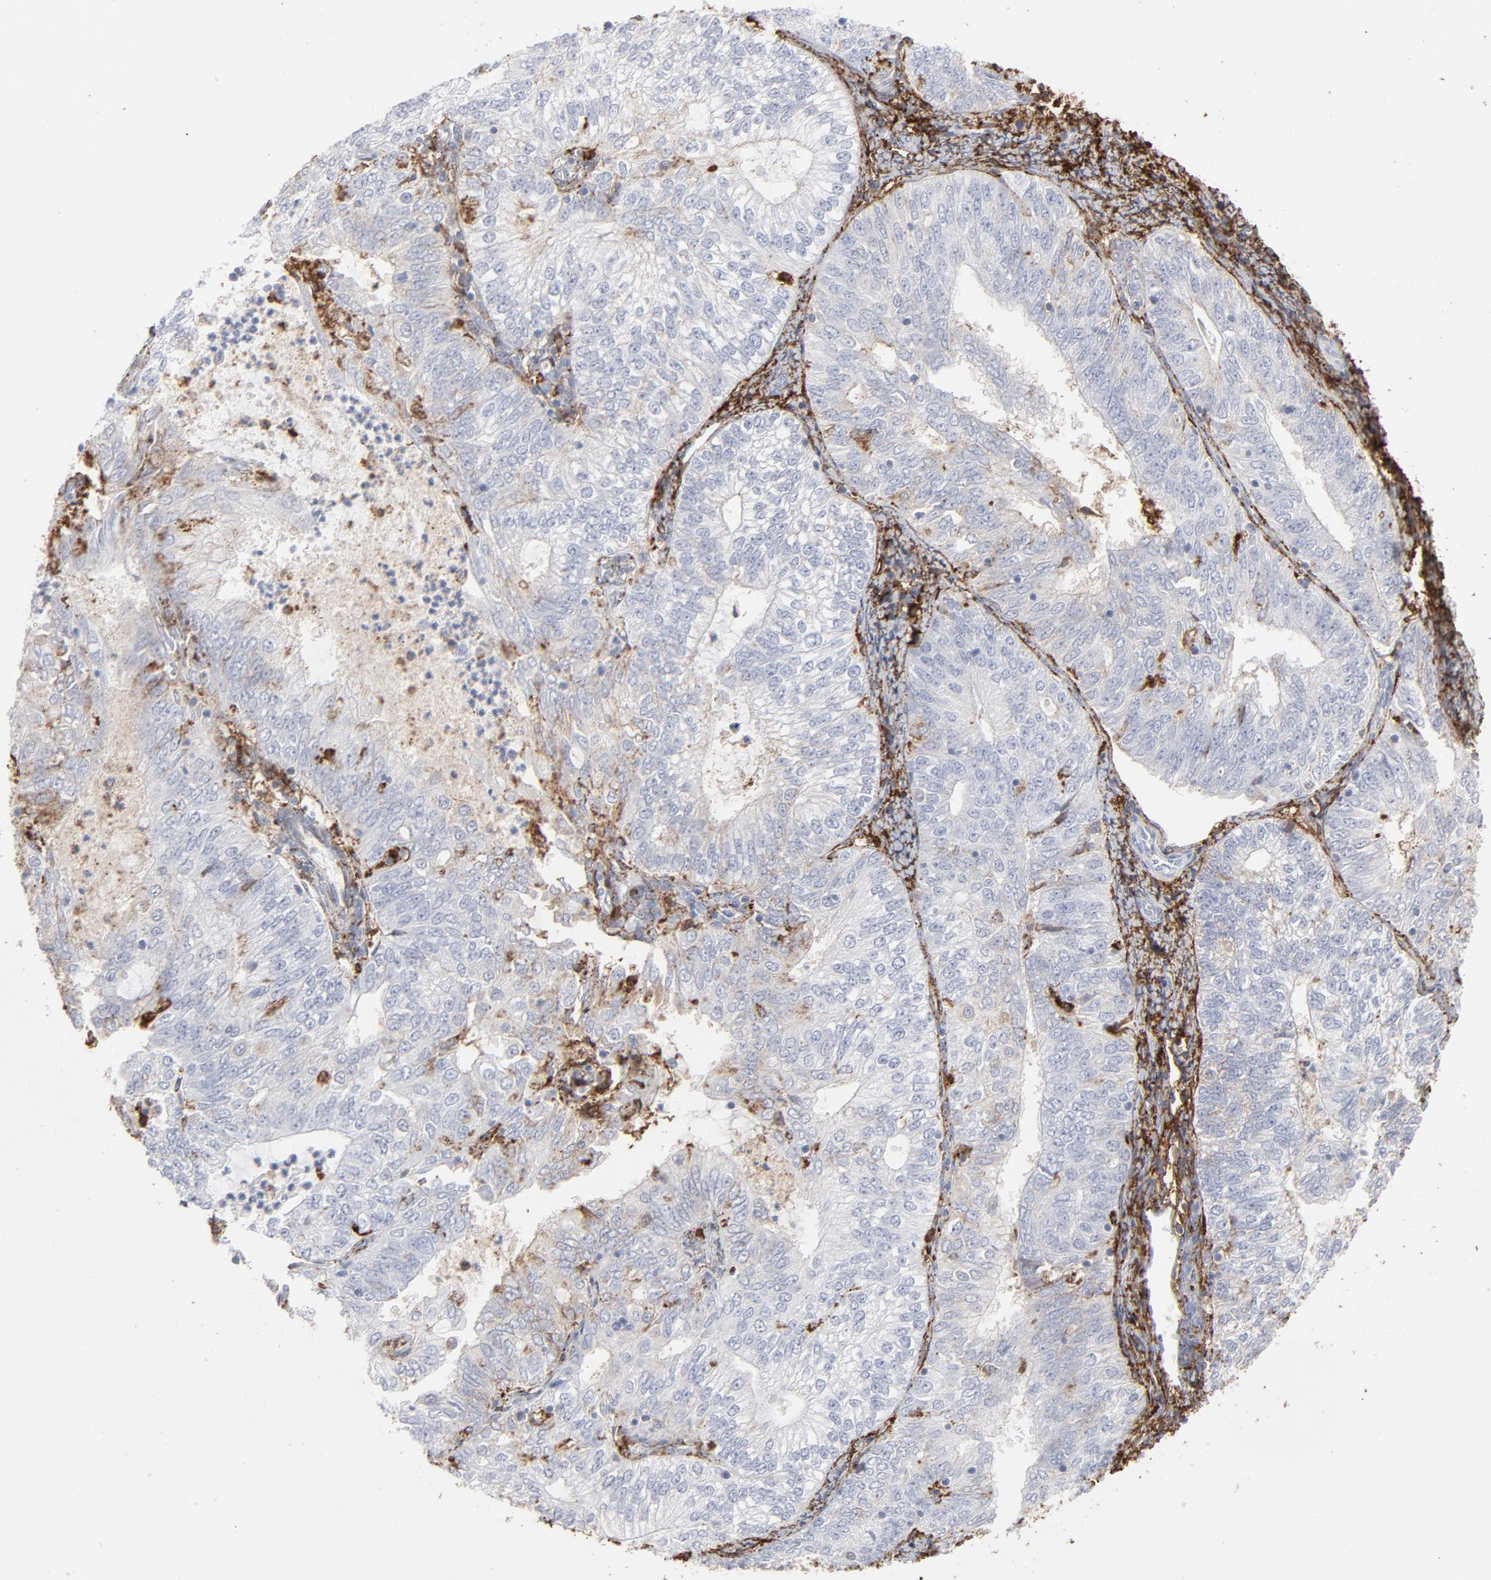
{"staining": {"intensity": "weak", "quantity": "25%-75%", "location": "cytoplasmic/membranous"}, "tissue": "endometrial cancer", "cell_type": "Tumor cells", "image_type": "cancer", "snomed": [{"axis": "morphology", "description": "Adenocarcinoma, NOS"}, {"axis": "topography", "description": "Endometrium"}], "caption": "Endometrial adenocarcinoma stained with immunohistochemistry exhibits weak cytoplasmic/membranous staining in approximately 25%-75% of tumor cells. The staining was performed using DAB (3,3'-diaminobenzidine), with brown indicating positive protein expression. Nuclei are stained blue with hematoxylin.", "gene": "ANXA5", "patient": {"sex": "female", "age": 69}}